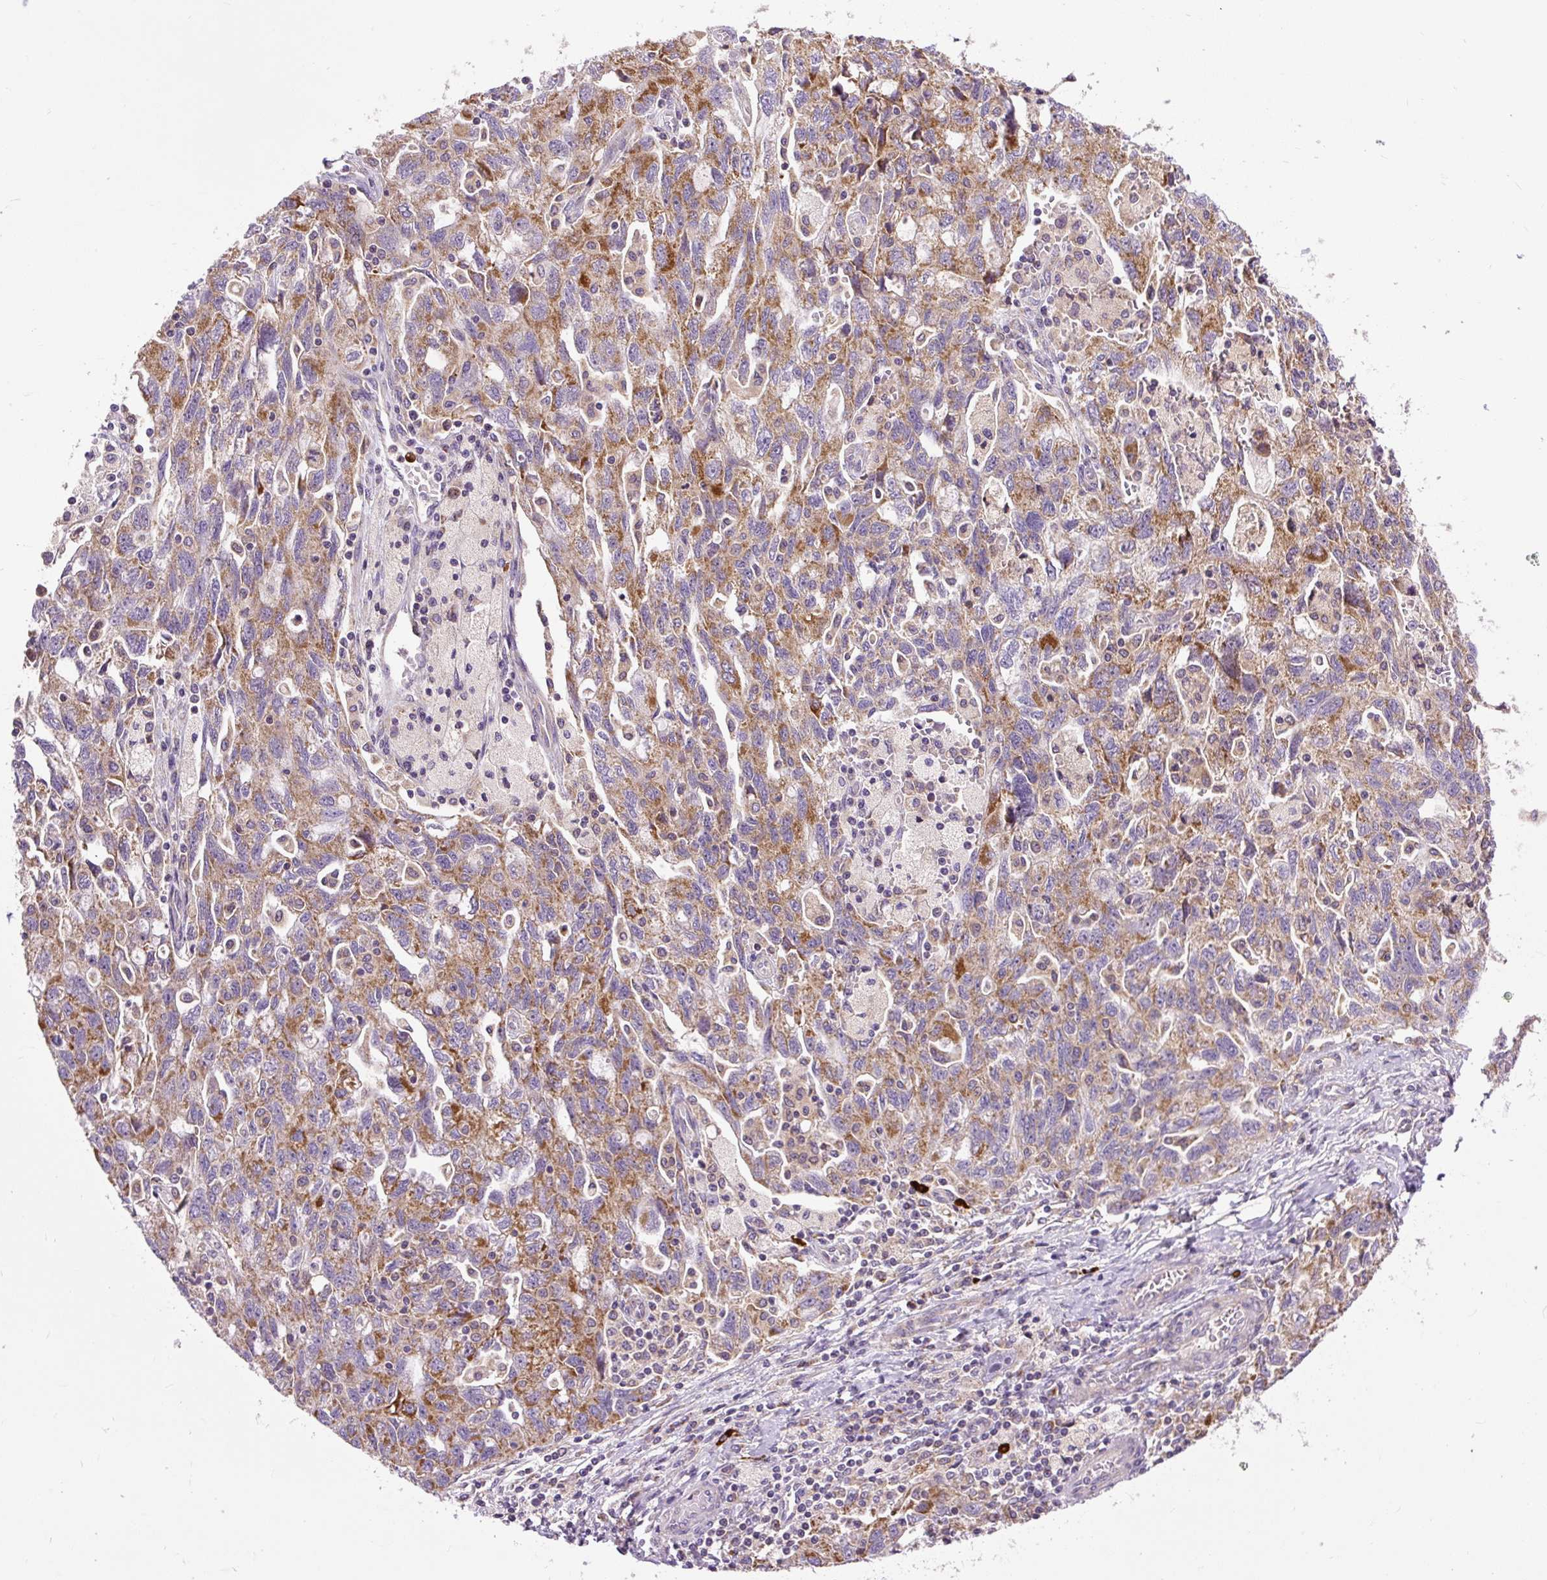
{"staining": {"intensity": "moderate", "quantity": ">75%", "location": "cytoplasmic/membranous"}, "tissue": "ovarian cancer", "cell_type": "Tumor cells", "image_type": "cancer", "snomed": [{"axis": "morphology", "description": "Carcinoma, NOS"}, {"axis": "morphology", "description": "Cystadenocarcinoma, serous, NOS"}, {"axis": "topography", "description": "Ovary"}], "caption": "Tumor cells reveal medium levels of moderate cytoplasmic/membranous expression in about >75% of cells in ovarian serous cystadenocarcinoma. (IHC, brightfield microscopy, high magnification).", "gene": "TM2D3", "patient": {"sex": "female", "age": 69}}